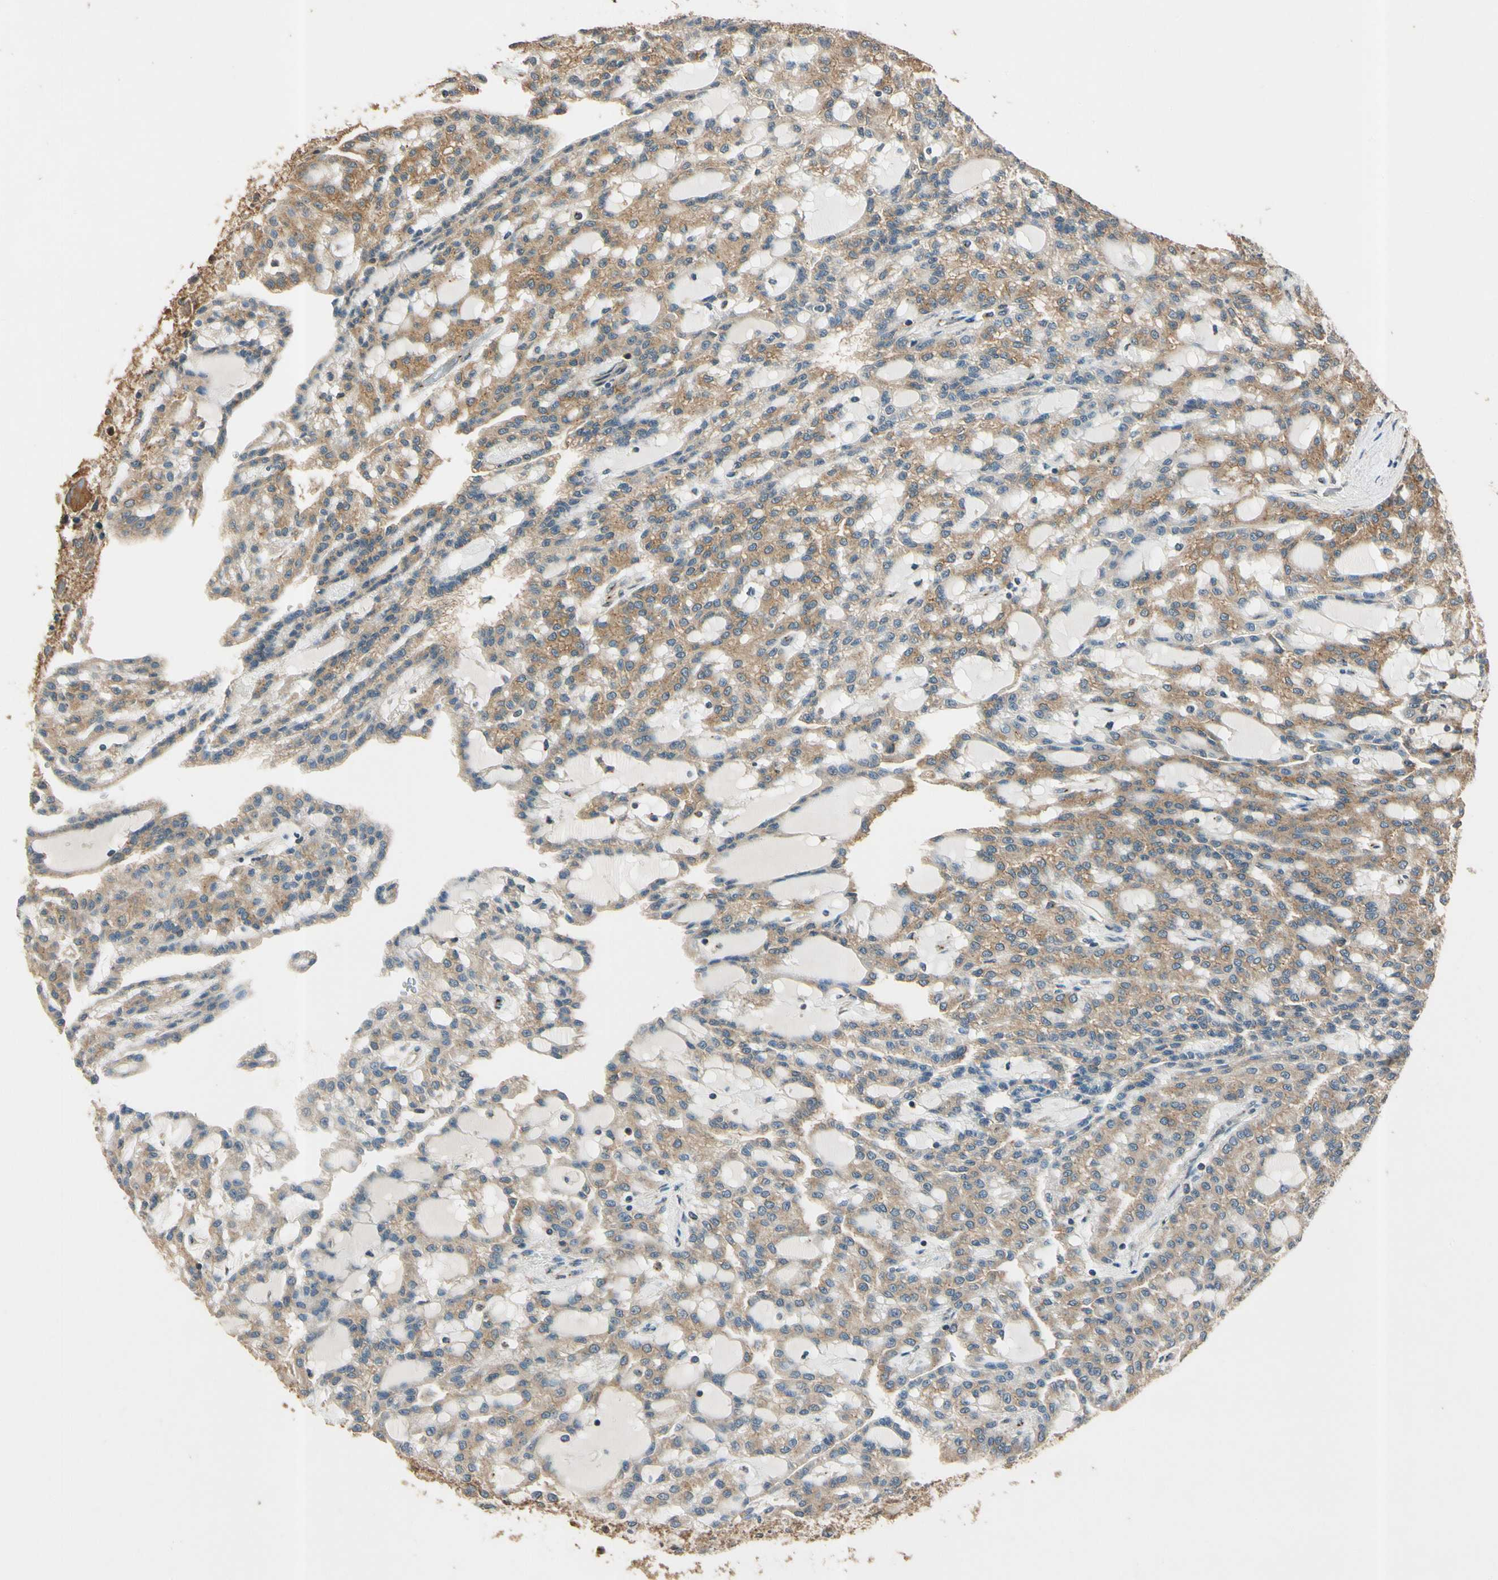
{"staining": {"intensity": "moderate", "quantity": ">75%", "location": "cytoplasmic/membranous"}, "tissue": "renal cancer", "cell_type": "Tumor cells", "image_type": "cancer", "snomed": [{"axis": "morphology", "description": "Adenocarcinoma, NOS"}, {"axis": "topography", "description": "Kidney"}], "caption": "The micrograph displays staining of renal cancer, revealing moderate cytoplasmic/membranous protein expression (brown color) within tumor cells.", "gene": "AKAP9", "patient": {"sex": "male", "age": 63}}